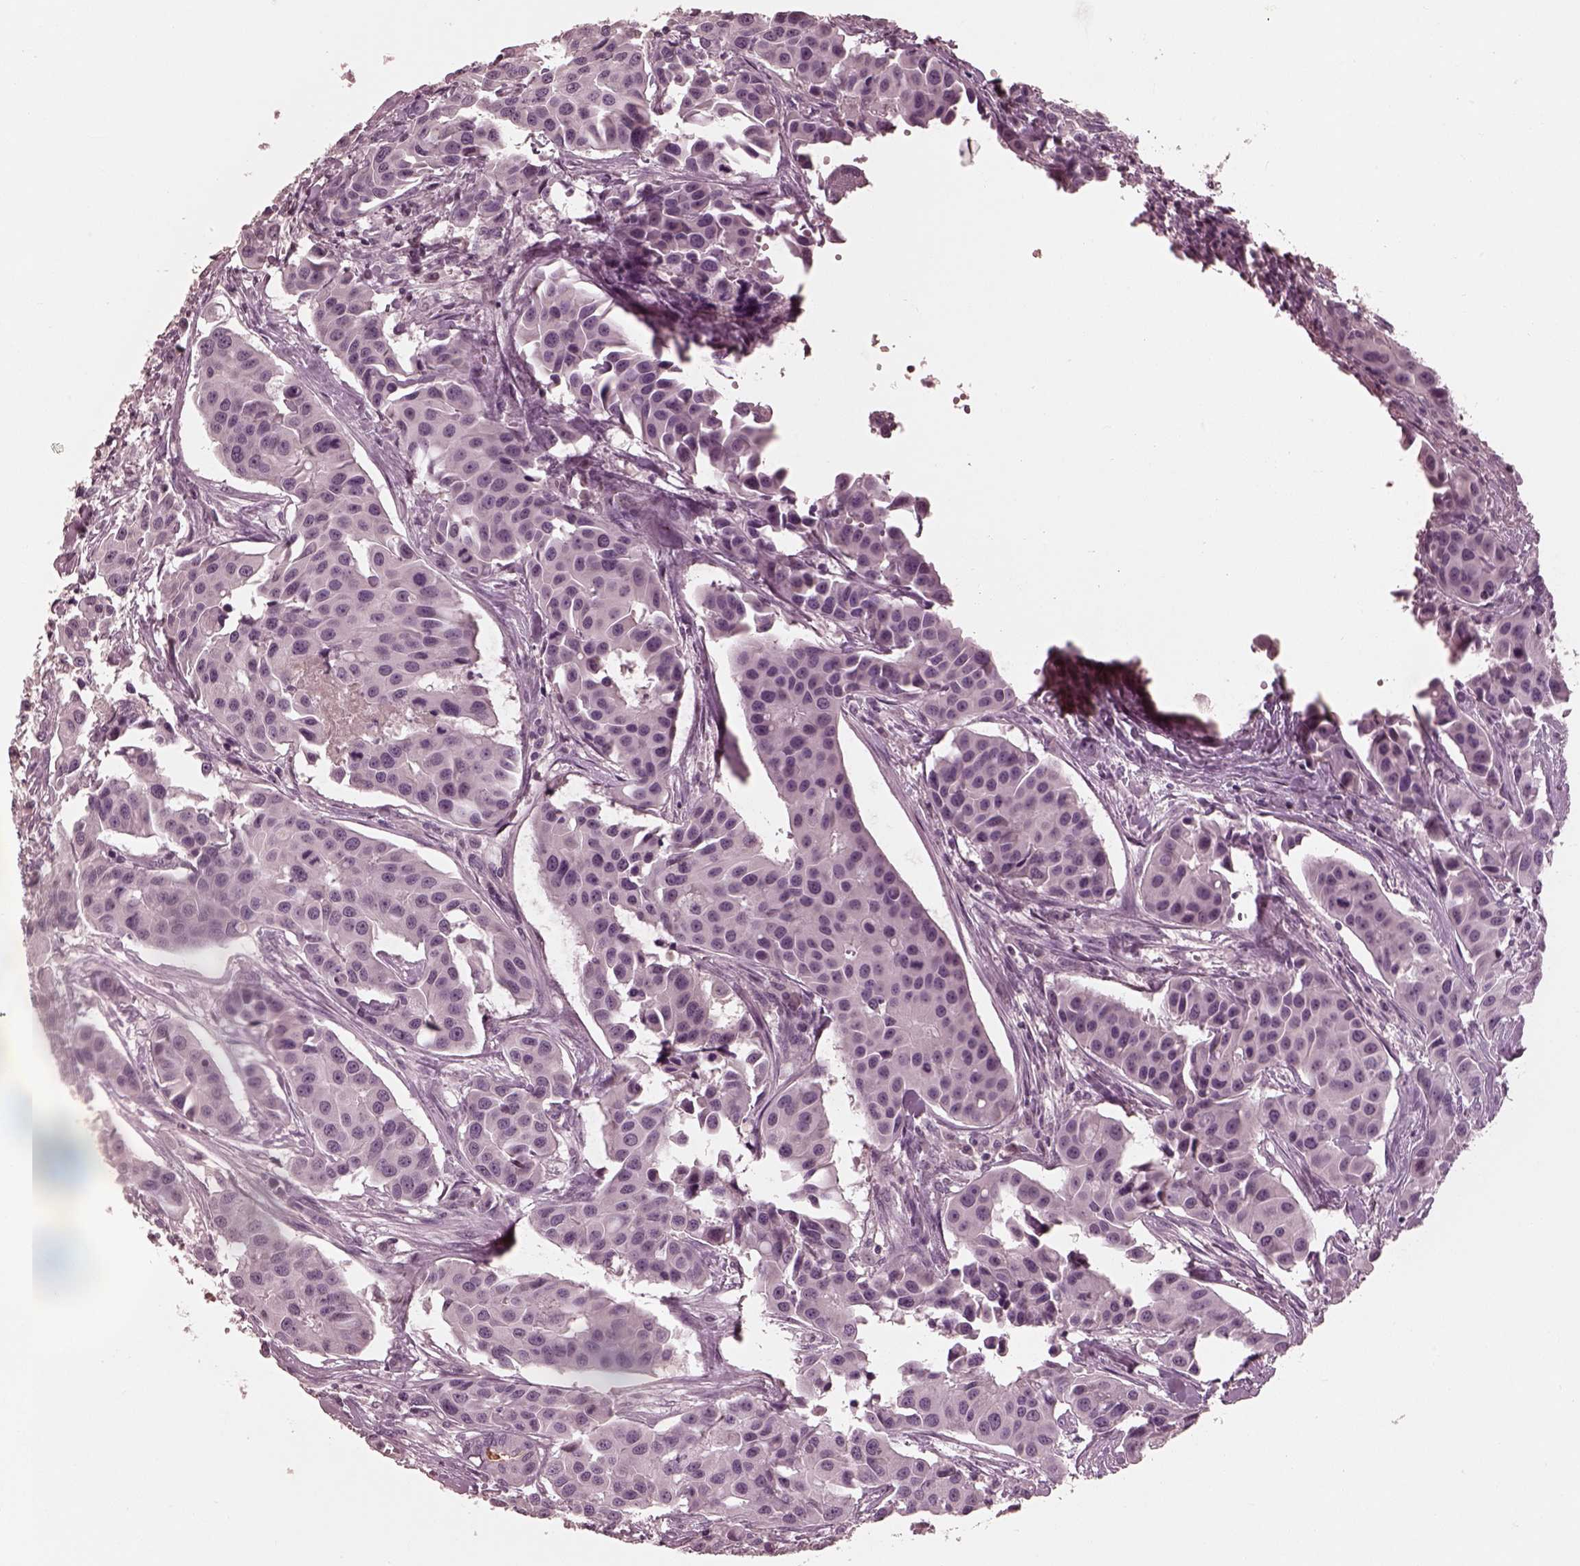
{"staining": {"intensity": "negative", "quantity": "none", "location": "none"}, "tissue": "head and neck cancer", "cell_type": "Tumor cells", "image_type": "cancer", "snomed": [{"axis": "morphology", "description": "Adenocarcinoma, NOS"}, {"axis": "topography", "description": "Head-Neck"}], "caption": "DAB immunohistochemical staining of head and neck cancer shows no significant staining in tumor cells.", "gene": "KCNA2", "patient": {"sex": "male", "age": 76}}